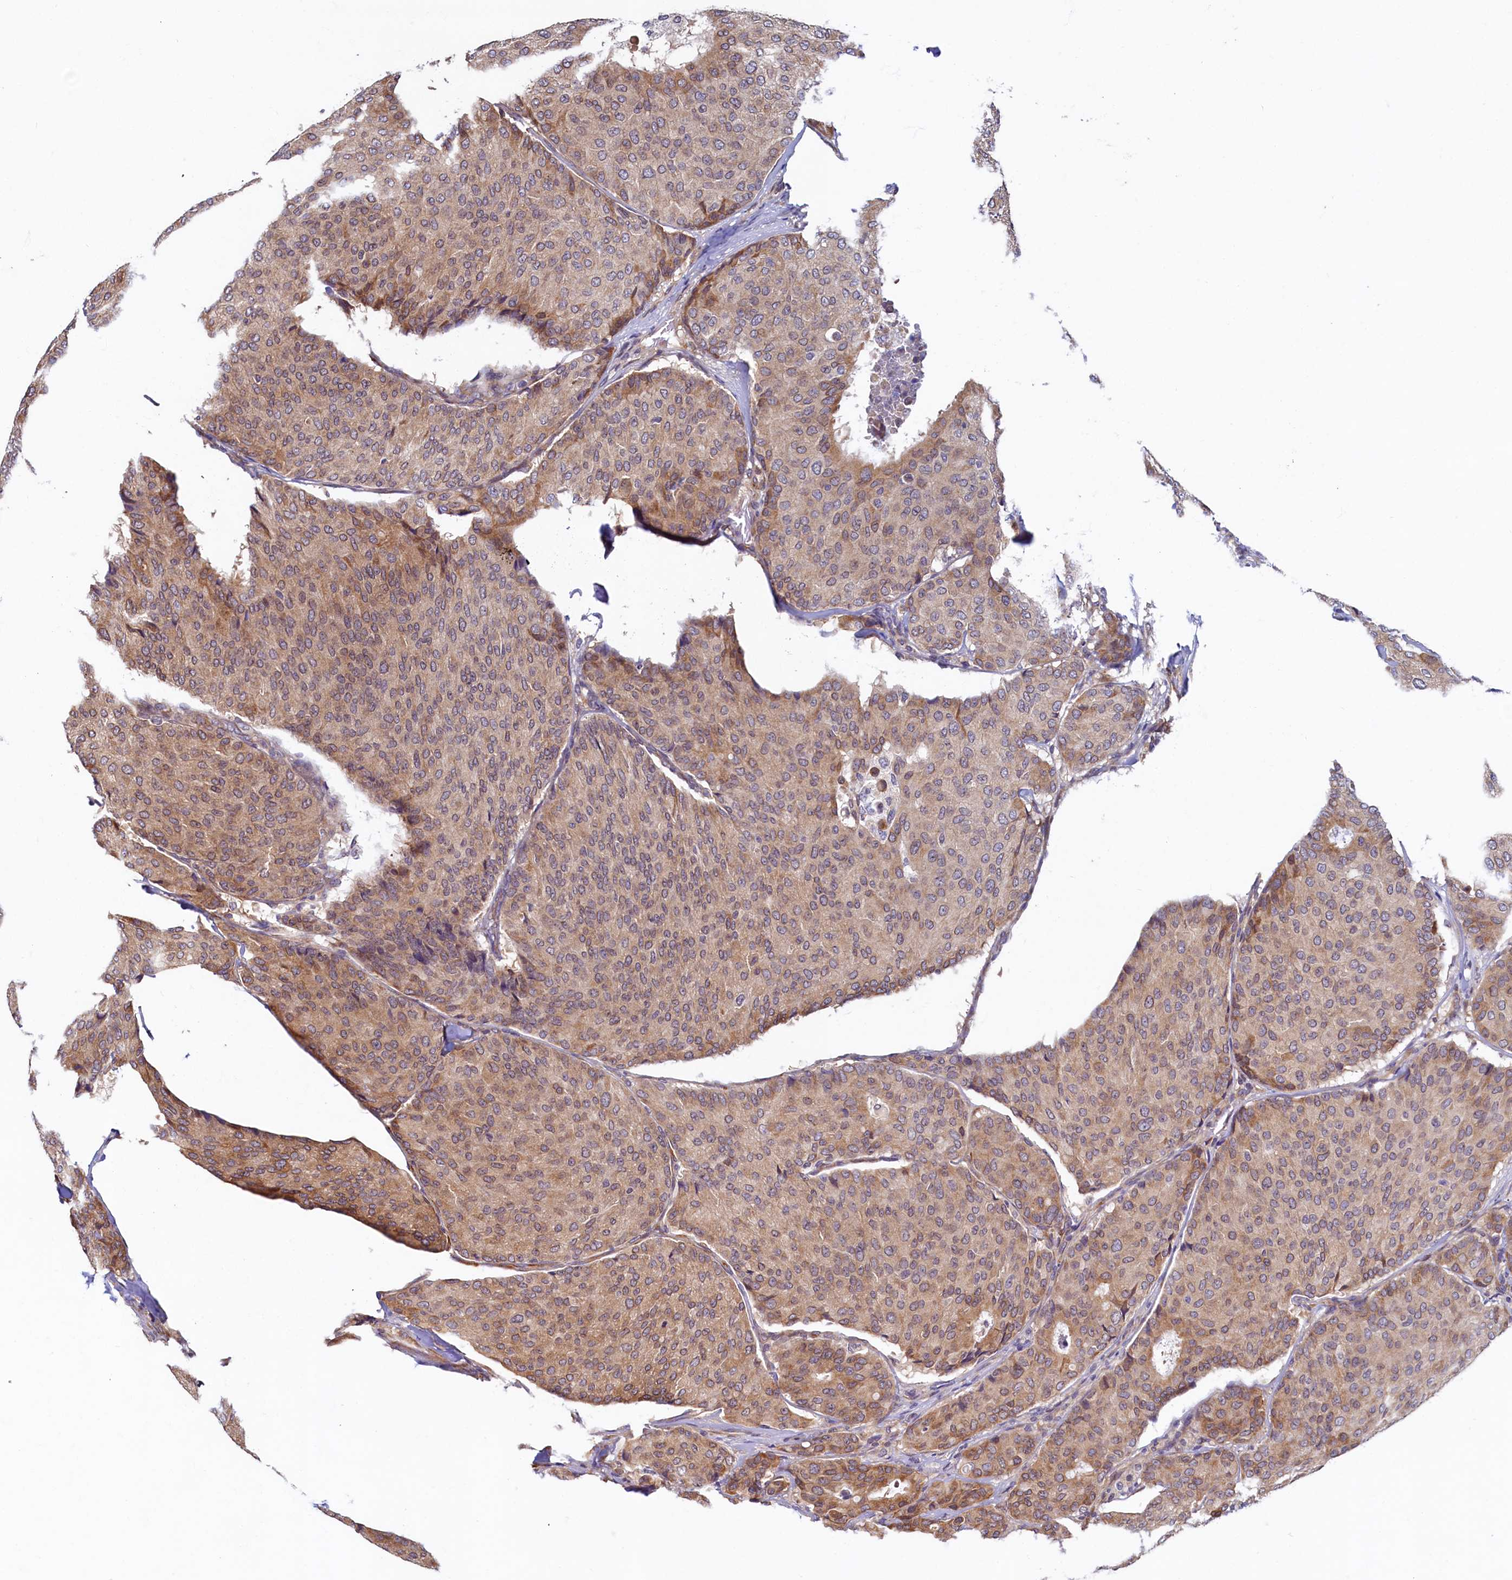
{"staining": {"intensity": "weak", "quantity": "25%-75%", "location": "cytoplasmic/membranous"}, "tissue": "breast cancer", "cell_type": "Tumor cells", "image_type": "cancer", "snomed": [{"axis": "morphology", "description": "Duct carcinoma"}, {"axis": "topography", "description": "Breast"}], "caption": "IHC staining of breast cancer, which exhibits low levels of weak cytoplasmic/membranous positivity in about 25%-75% of tumor cells indicating weak cytoplasmic/membranous protein staining. The staining was performed using DAB (brown) for protein detection and nuclei were counterstained in hematoxylin (blue).", "gene": "SLC16A14", "patient": {"sex": "female", "age": 75}}